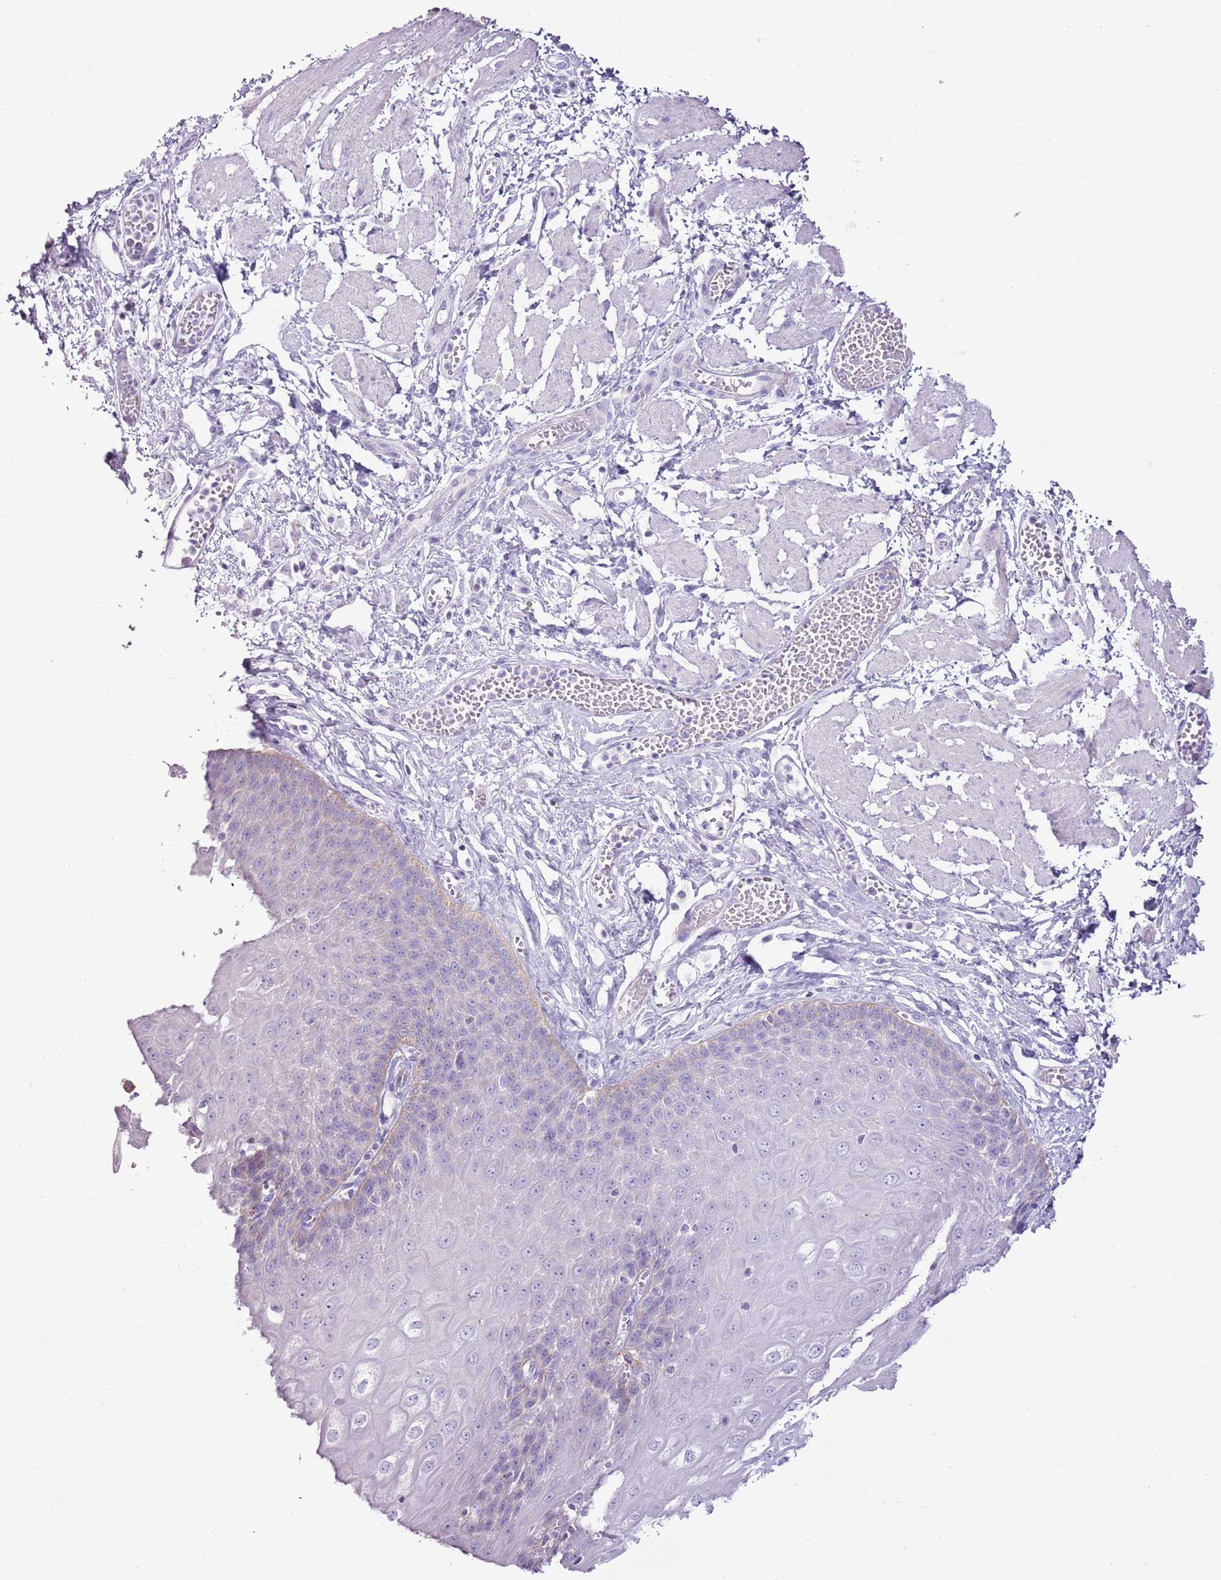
{"staining": {"intensity": "negative", "quantity": "none", "location": "none"}, "tissue": "esophagus", "cell_type": "Squamous epithelial cells", "image_type": "normal", "snomed": [{"axis": "morphology", "description": "Normal tissue, NOS"}, {"axis": "topography", "description": "Esophagus"}], "caption": "IHC image of benign esophagus: human esophagus stained with DAB demonstrates no significant protein expression in squamous epithelial cells.", "gene": "SLC23A1", "patient": {"sex": "male", "age": 60}}